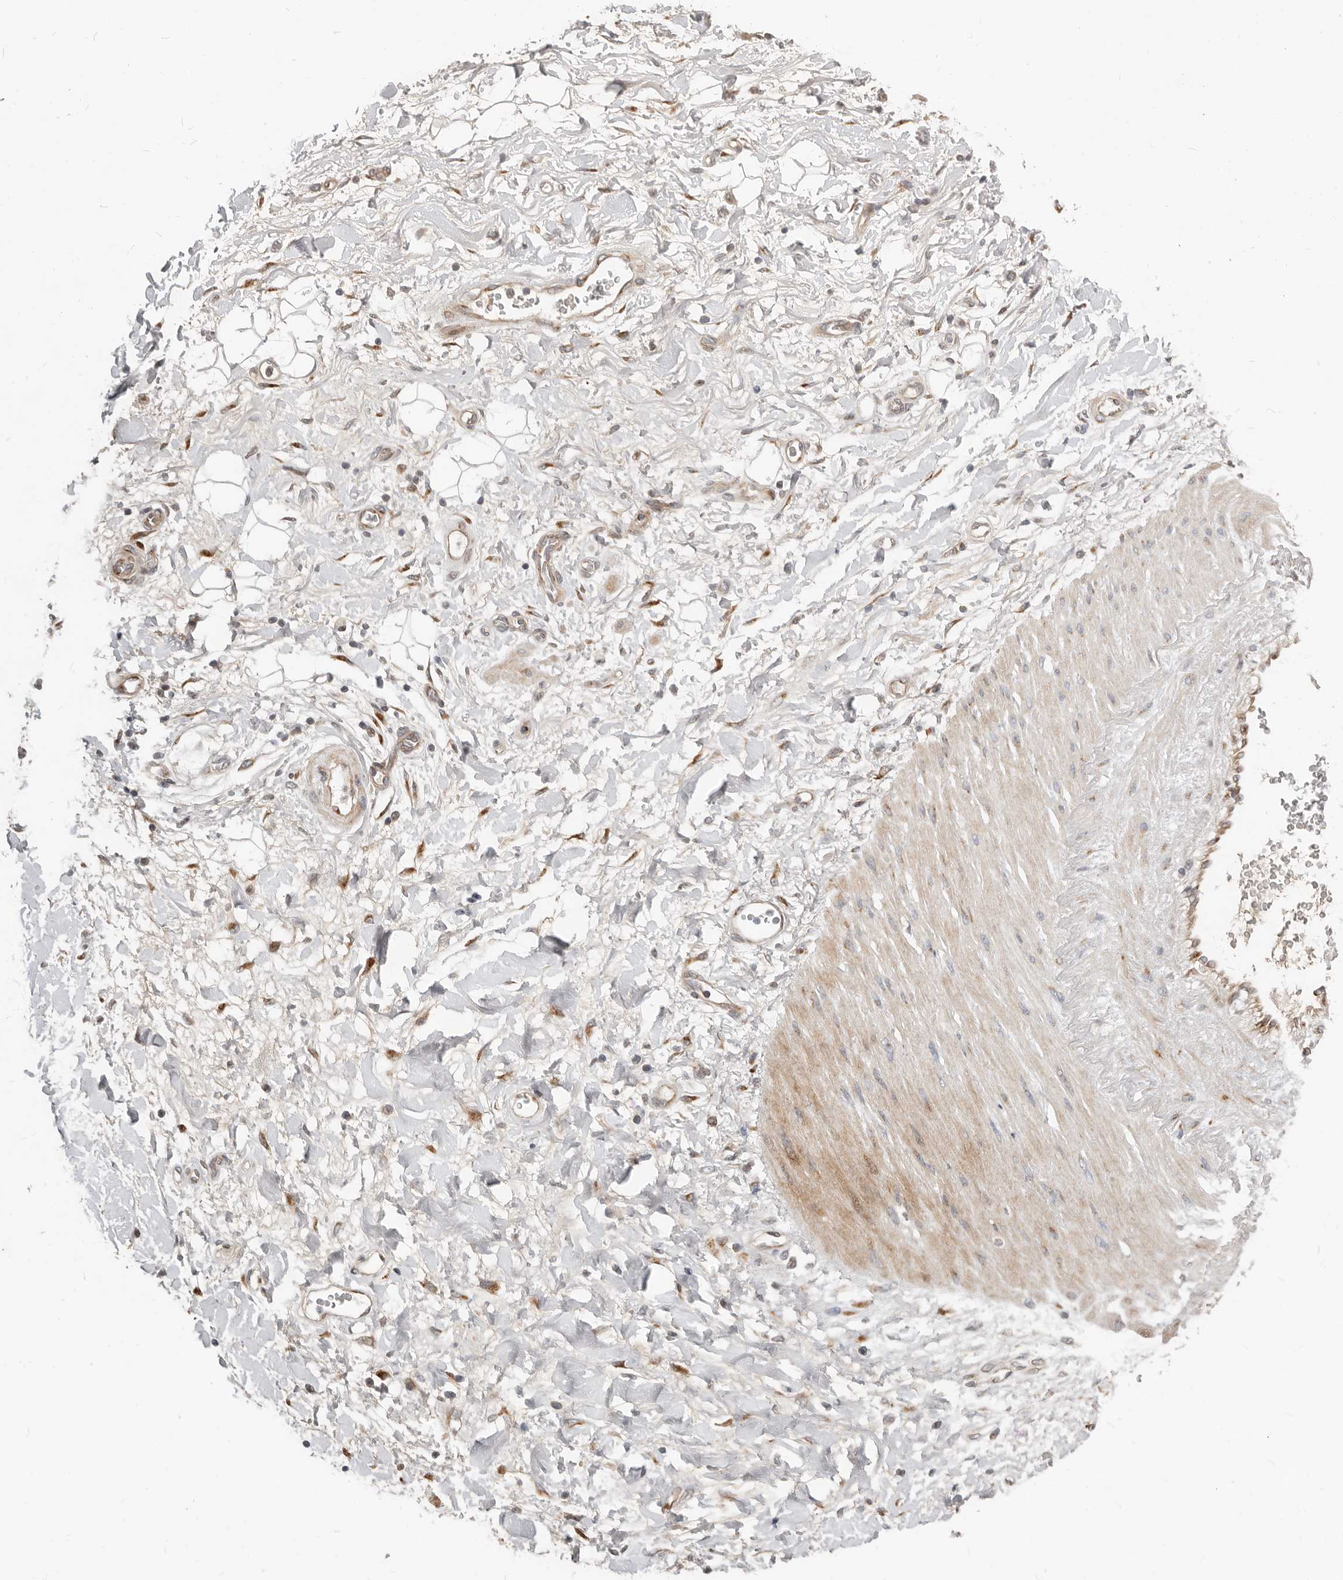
{"staining": {"intensity": "weak", "quantity": "25%-75%", "location": "cytoplasmic/membranous"}, "tissue": "adipose tissue", "cell_type": "Adipocytes", "image_type": "normal", "snomed": [{"axis": "morphology", "description": "Normal tissue, NOS"}, {"axis": "morphology", "description": "Adenocarcinoma, NOS"}, {"axis": "topography", "description": "Pancreas"}, {"axis": "topography", "description": "Peripheral nerve tissue"}], "caption": "This photomicrograph displays IHC staining of unremarkable human adipose tissue, with low weak cytoplasmic/membranous staining in approximately 25%-75% of adipocytes.", "gene": "NPY4R2", "patient": {"sex": "male", "age": 59}}